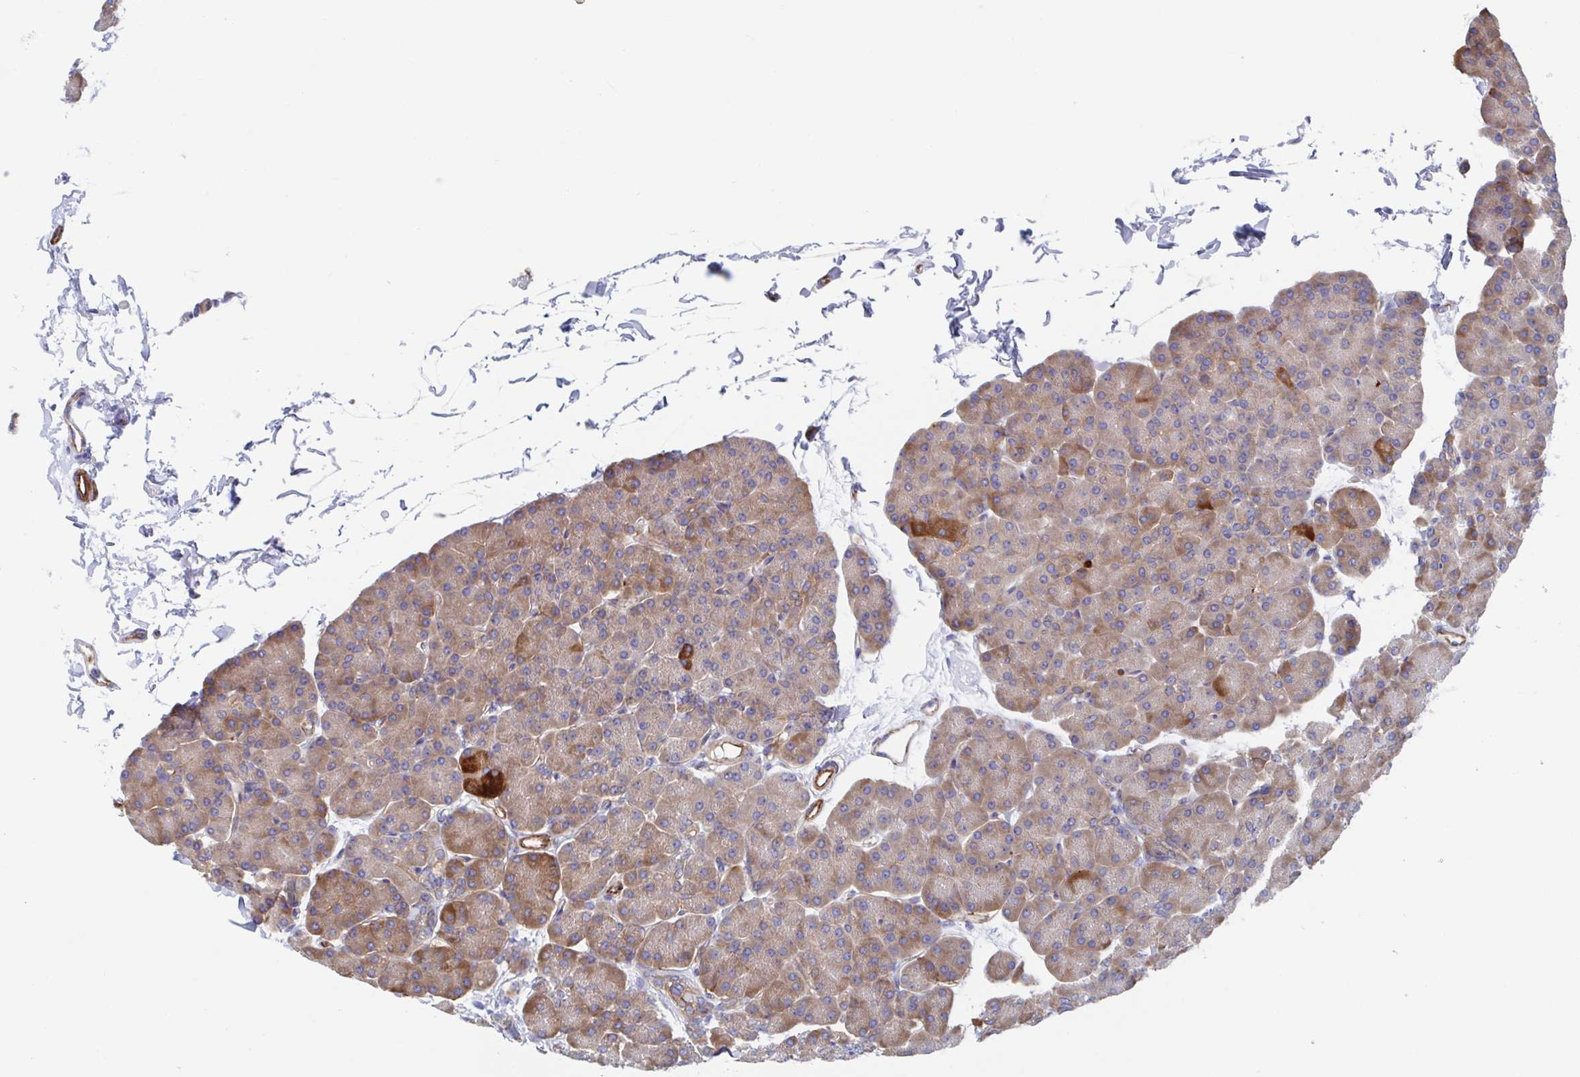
{"staining": {"intensity": "moderate", "quantity": ">75%", "location": "cytoplasmic/membranous"}, "tissue": "pancreas", "cell_type": "Exocrine glandular cells", "image_type": "normal", "snomed": [{"axis": "morphology", "description": "Normal tissue, NOS"}, {"axis": "topography", "description": "Pancreas"}, {"axis": "topography", "description": "Peripheral nerve tissue"}], "caption": "Protein staining by IHC displays moderate cytoplasmic/membranous positivity in about >75% of exocrine glandular cells in benign pancreas.", "gene": "KLC3", "patient": {"sex": "male", "age": 54}}